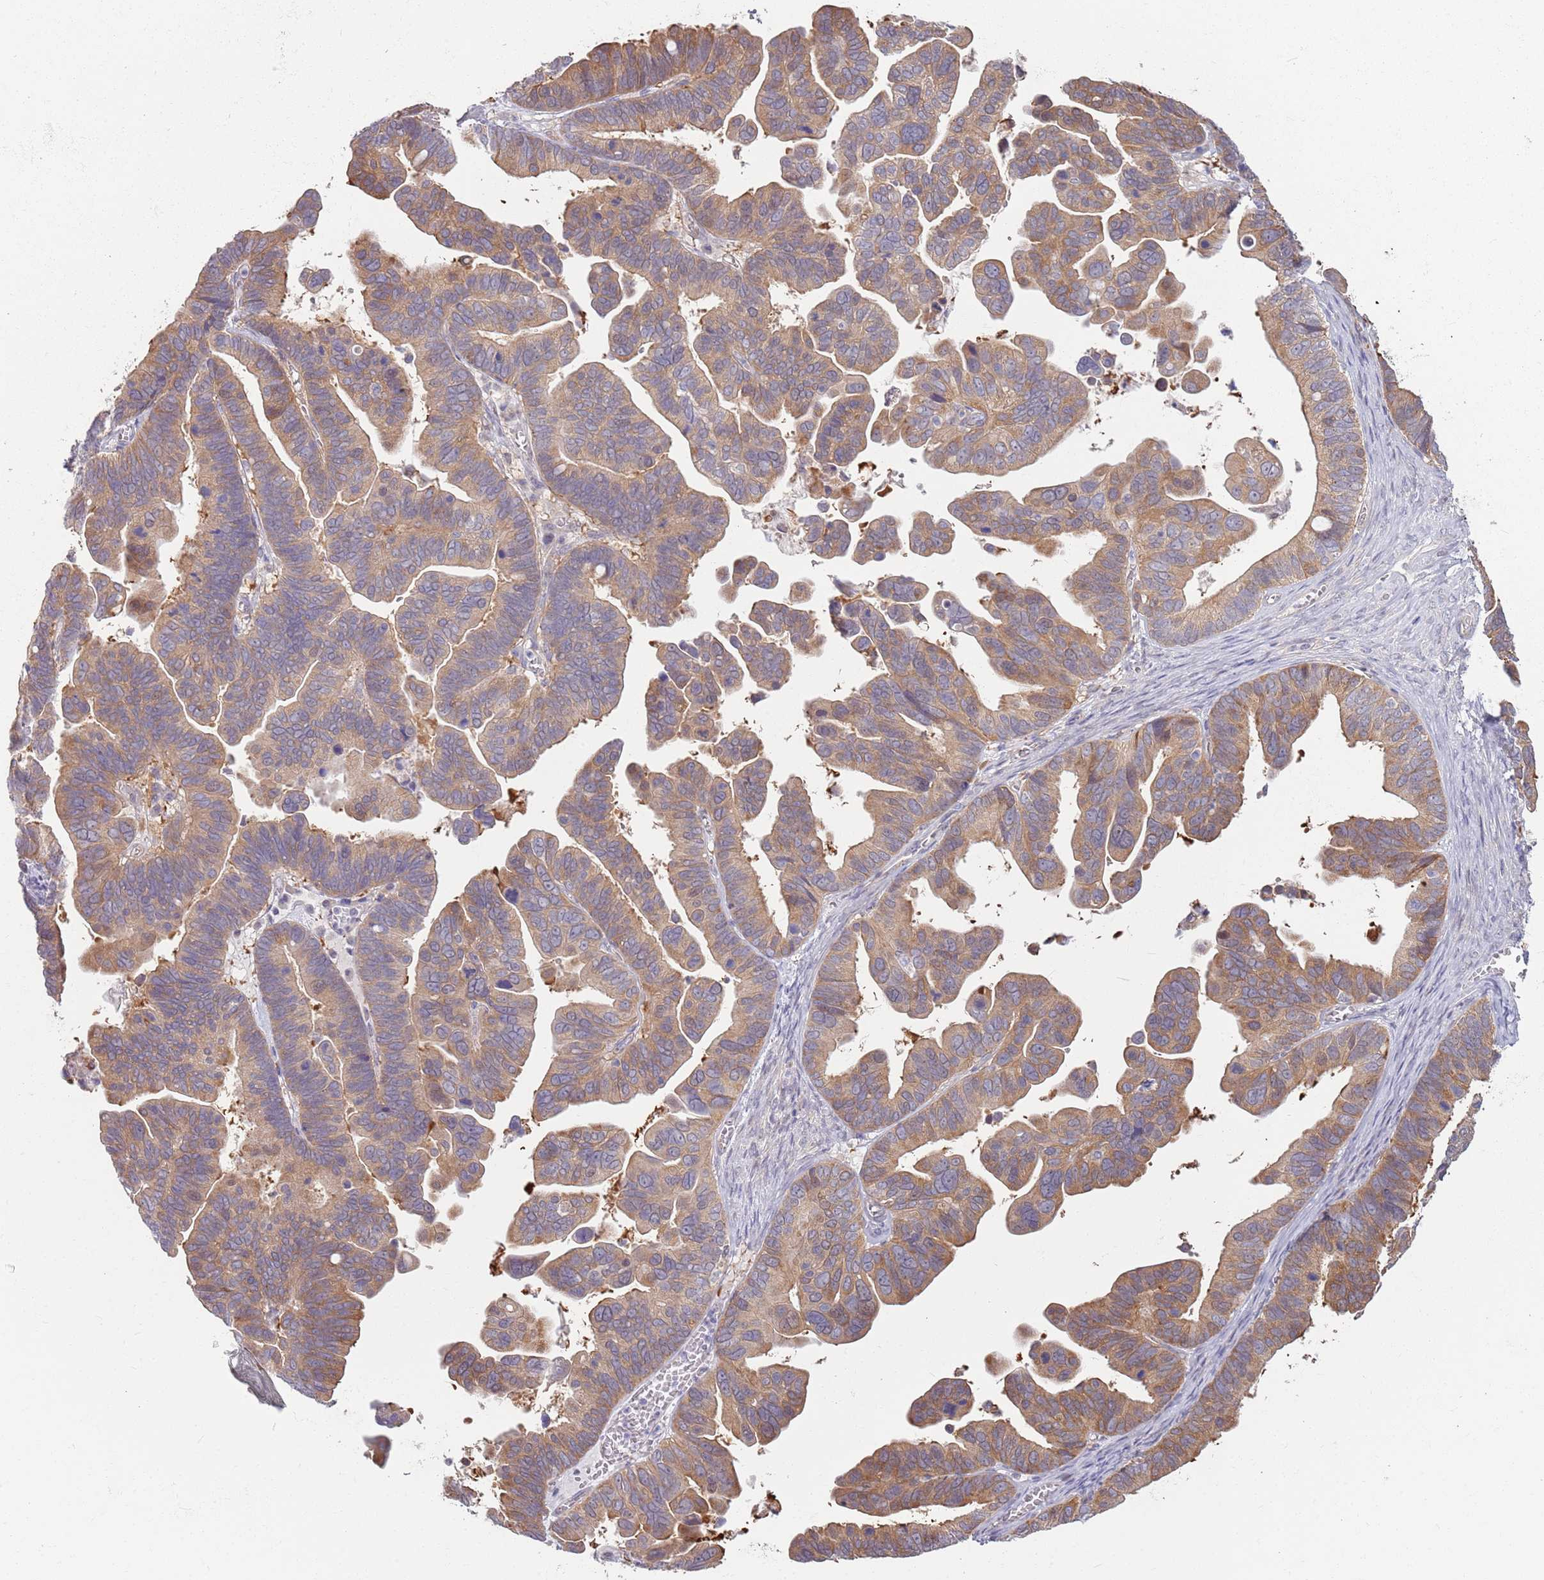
{"staining": {"intensity": "moderate", "quantity": "25%-75%", "location": "cytoplasmic/membranous"}, "tissue": "ovarian cancer", "cell_type": "Tumor cells", "image_type": "cancer", "snomed": [{"axis": "morphology", "description": "Cystadenocarcinoma, serous, NOS"}, {"axis": "topography", "description": "Ovary"}], "caption": "High-magnification brightfield microscopy of ovarian cancer stained with DAB (3,3'-diaminobenzidine) (brown) and counterstained with hematoxylin (blue). tumor cells exhibit moderate cytoplasmic/membranous staining is identified in about25%-75% of cells. (IHC, brightfield microscopy, high magnification).", "gene": "LDHD", "patient": {"sex": "female", "age": 56}}